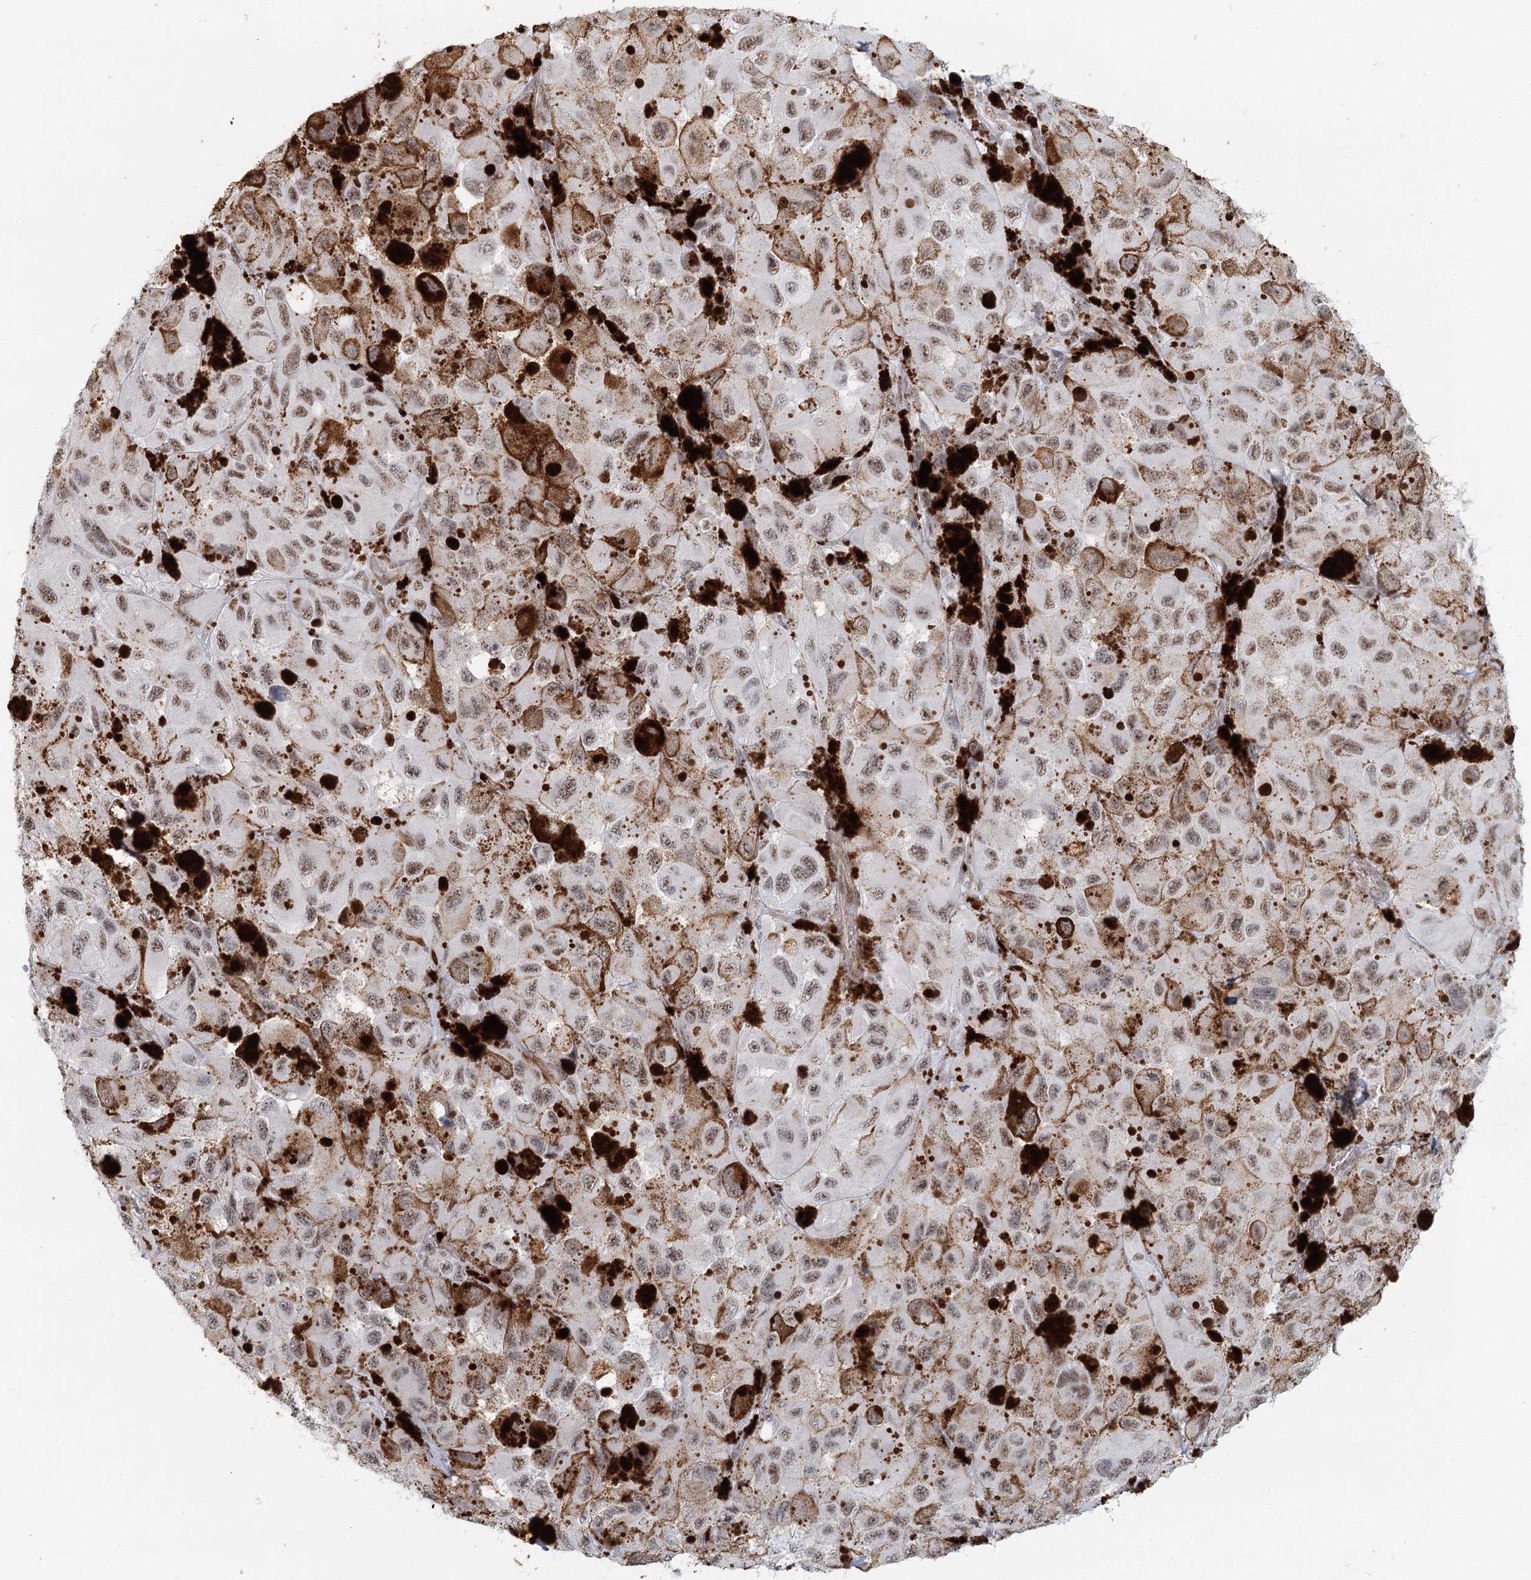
{"staining": {"intensity": "moderate", "quantity": ">75%", "location": "nuclear"}, "tissue": "melanoma", "cell_type": "Tumor cells", "image_type": "cancer", "snomed": [{"axis": "morphology", "description": "Malignant melanoma, NOS"}, {"axis": "topography", "description": "Skin"}], "caption": "Melanoma stained with immunohistochemistry reveals moderate nuclear staining in about >75% of tumor cells.", "gene": "U2SURP", "patient": {"sex": "female", "age": 73}}